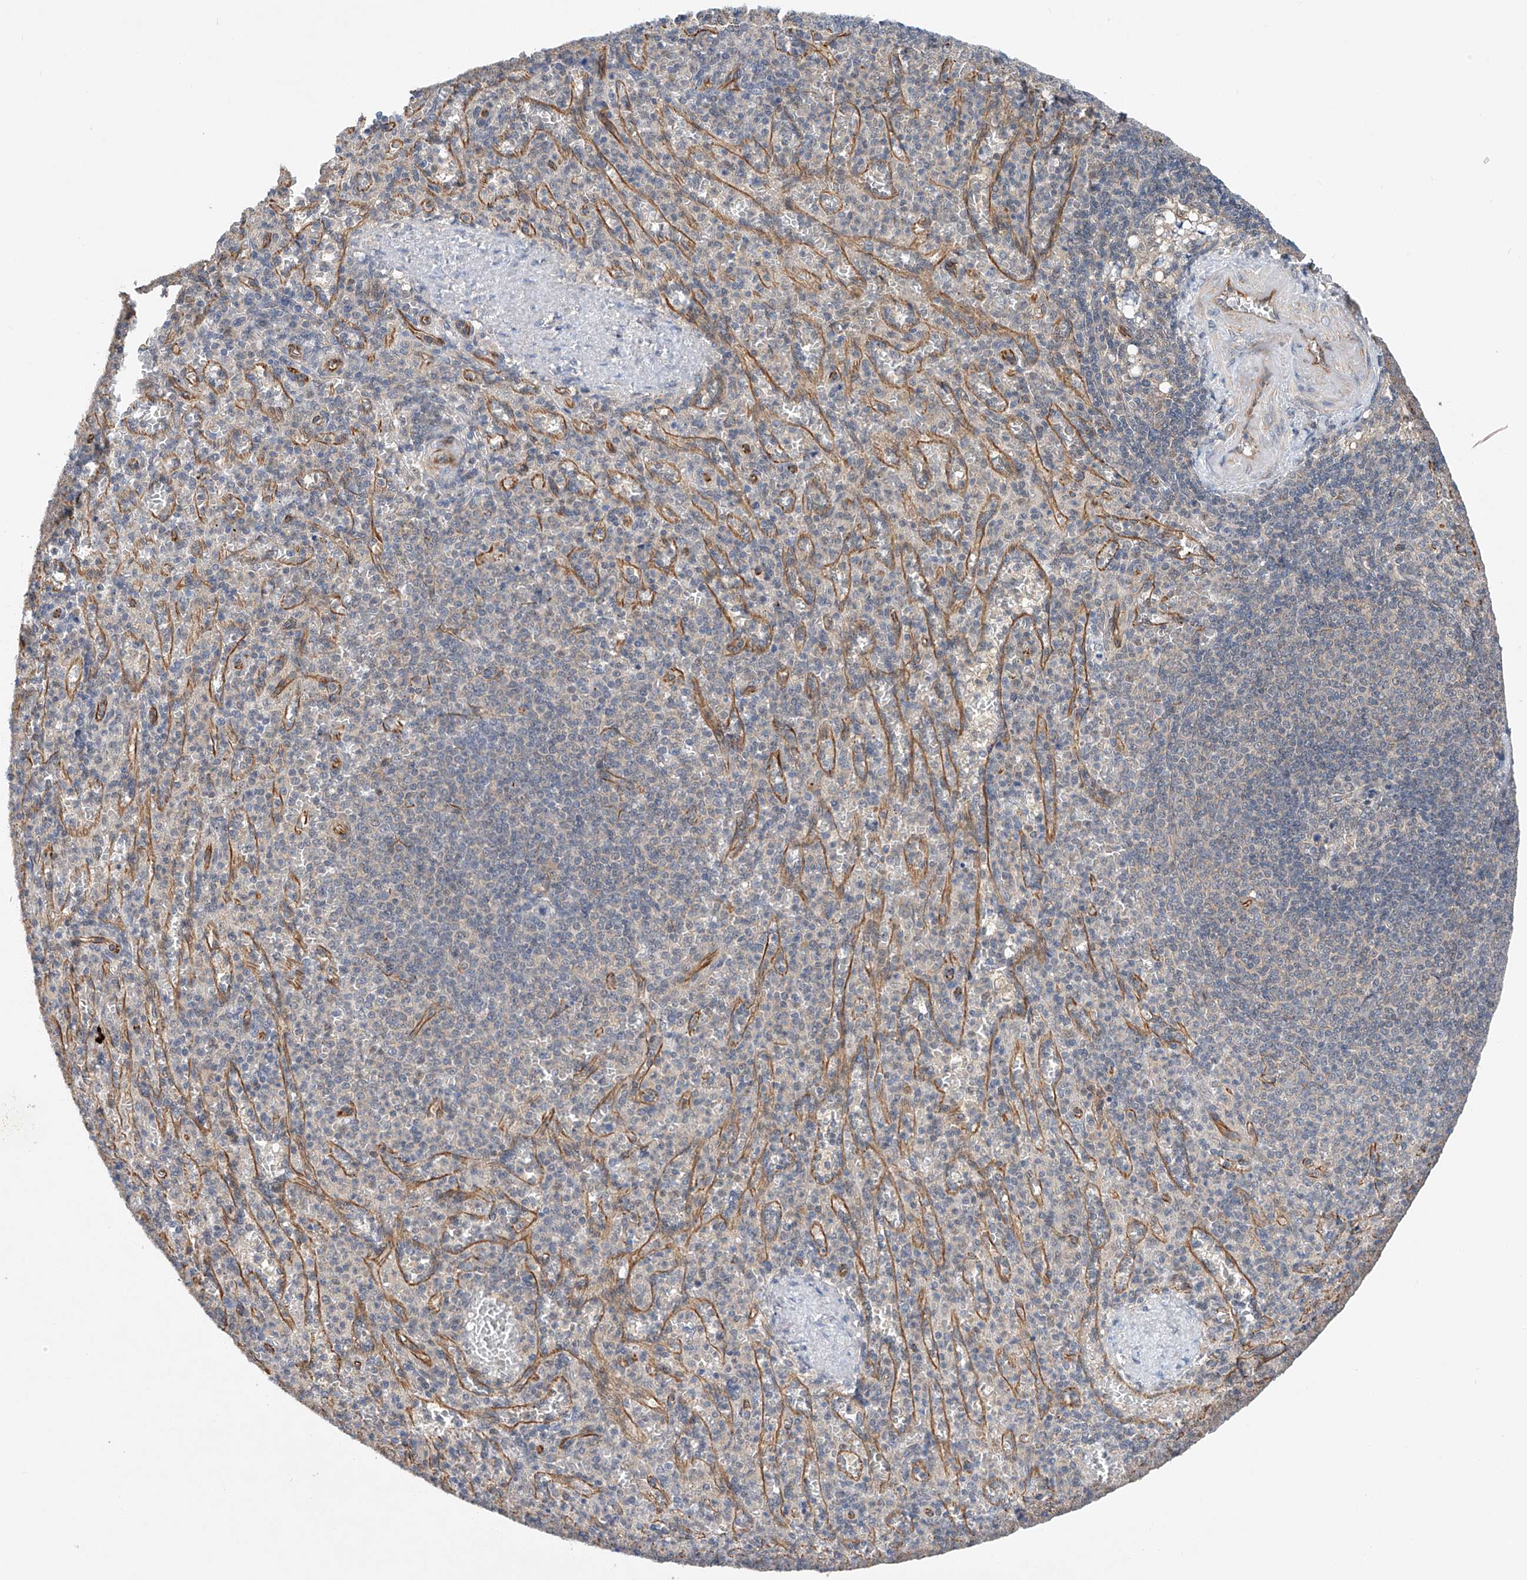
{"staining": {"intensity": "negative", "quantity": "none", "location": "none"}, "tissue": "spleen", "cell_type": "Cells in red pulp", "image_type": "normal", "snomed": [{"axis": "morphology", "description": "Normal tissue, NOS"}, {"axis": "topography", "description": "Spleen"}], "caption": "DAB (3,3'-diaminobenzidine) immunohistochemical staining of normal human spleen displays no significant staining in cells in red pulp. (DAB (3,3'-diaminobenzidine) immunohistochemistry (IHC) with hematoxylin counter stain).", "gene": "AMD1", "patient": {"sex": "female", "age": 74}}